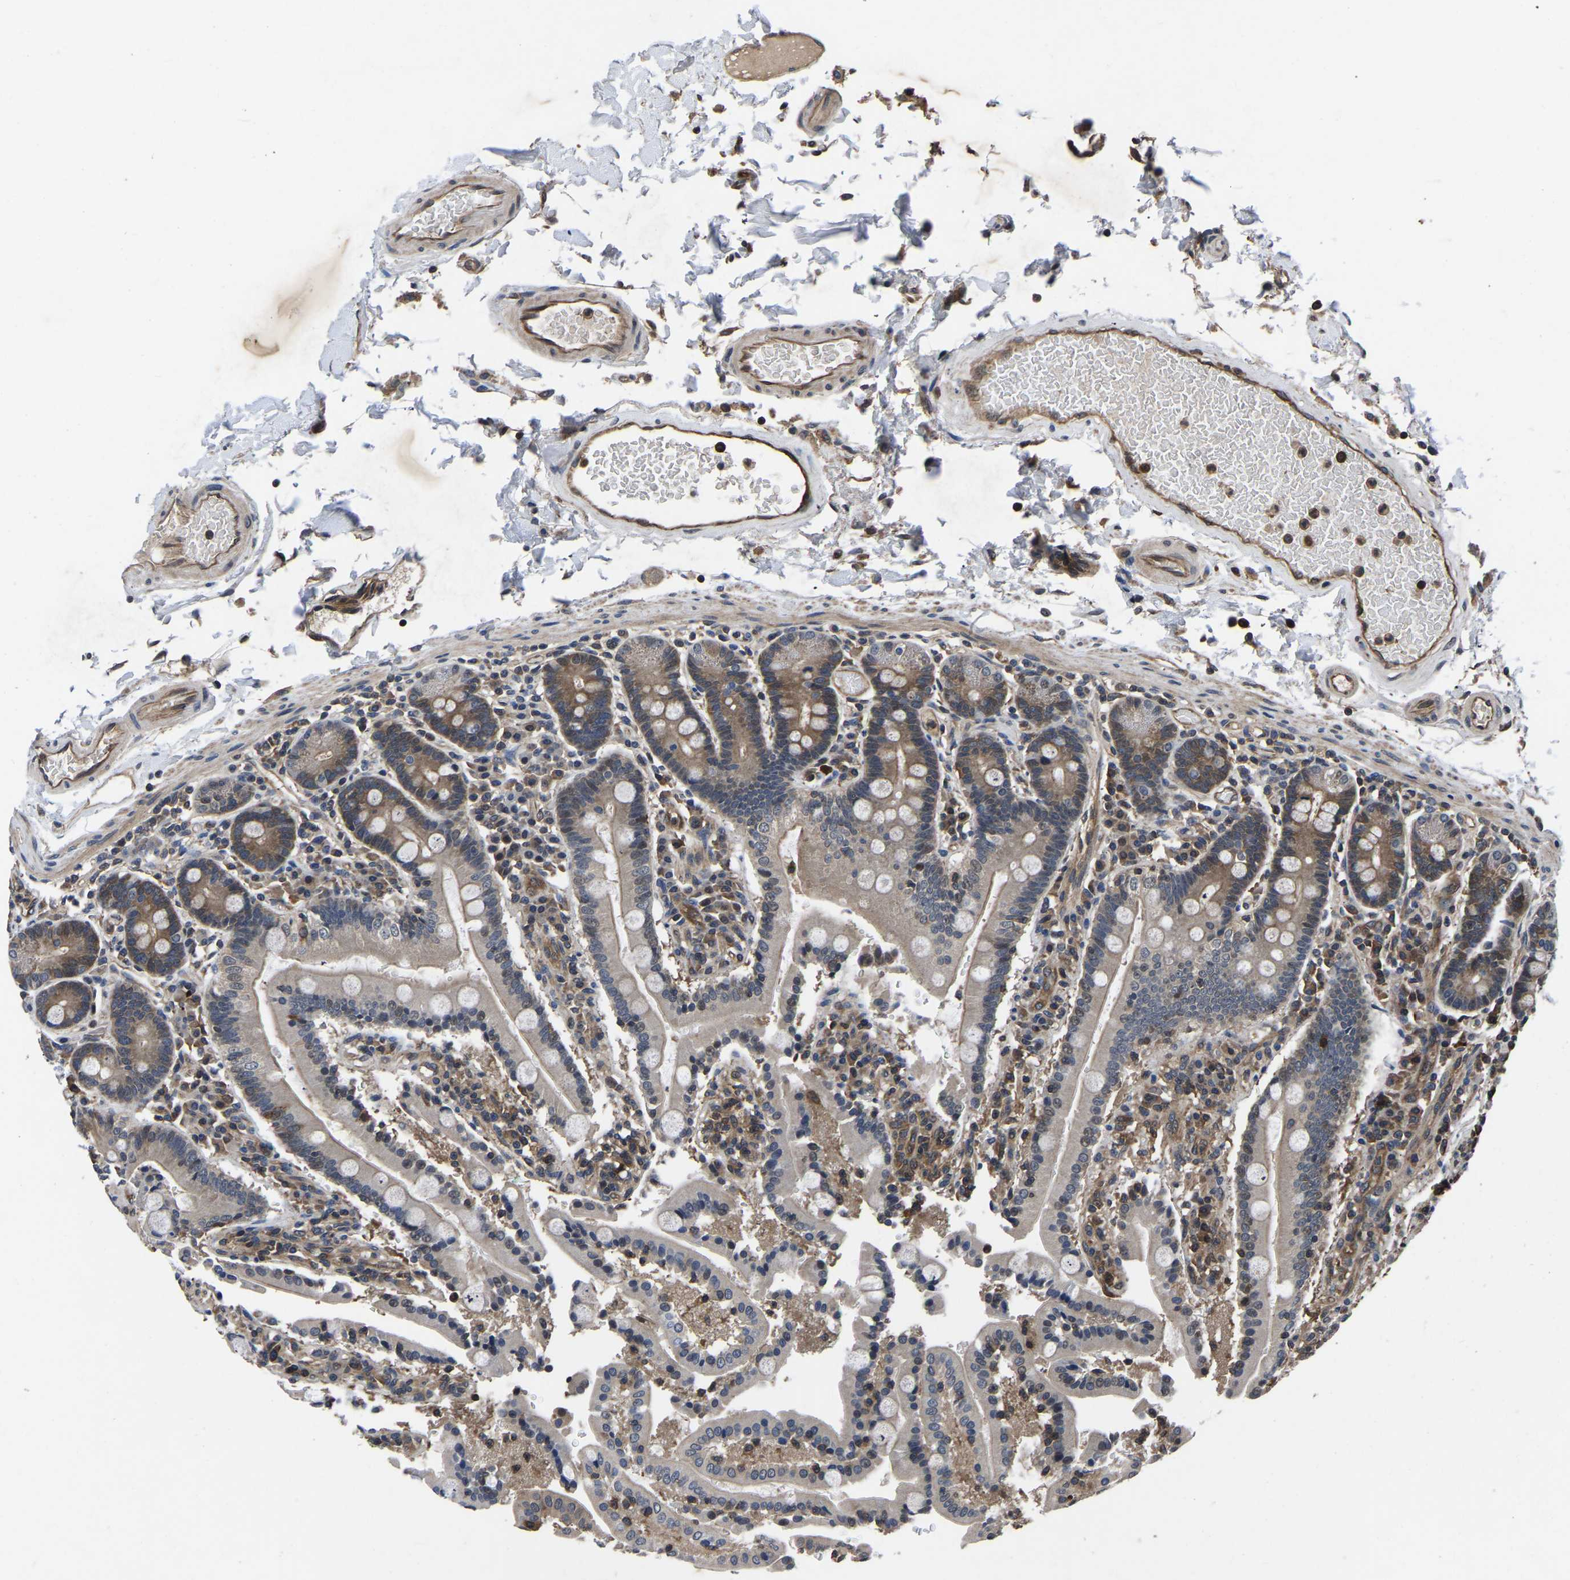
{"staining": {"intensity": "moderate", "quantity": "25%-75%", "location": "cytoplasmic/membranous"}, "tissue": "duodenum", "cell_type": "Glandular cells", "image_type": "normal", "snomed": [{"axis": "morphology", "description": "Normal tissue, NOS"}, {"axis": "topography", "description": "Small intestine, NOS"}], "caption": "High-power microscopy captured an immunohistochemistry histopathology image of normal duodenum, revealing moderate cytoplasmic/membranous expression in approximately 25%-75% of glandular cells. The protein is shown in brown color, while the nuclei are stained blue.", "gene": "FGD5", "patient": {"sex": "female", "age": 71}}